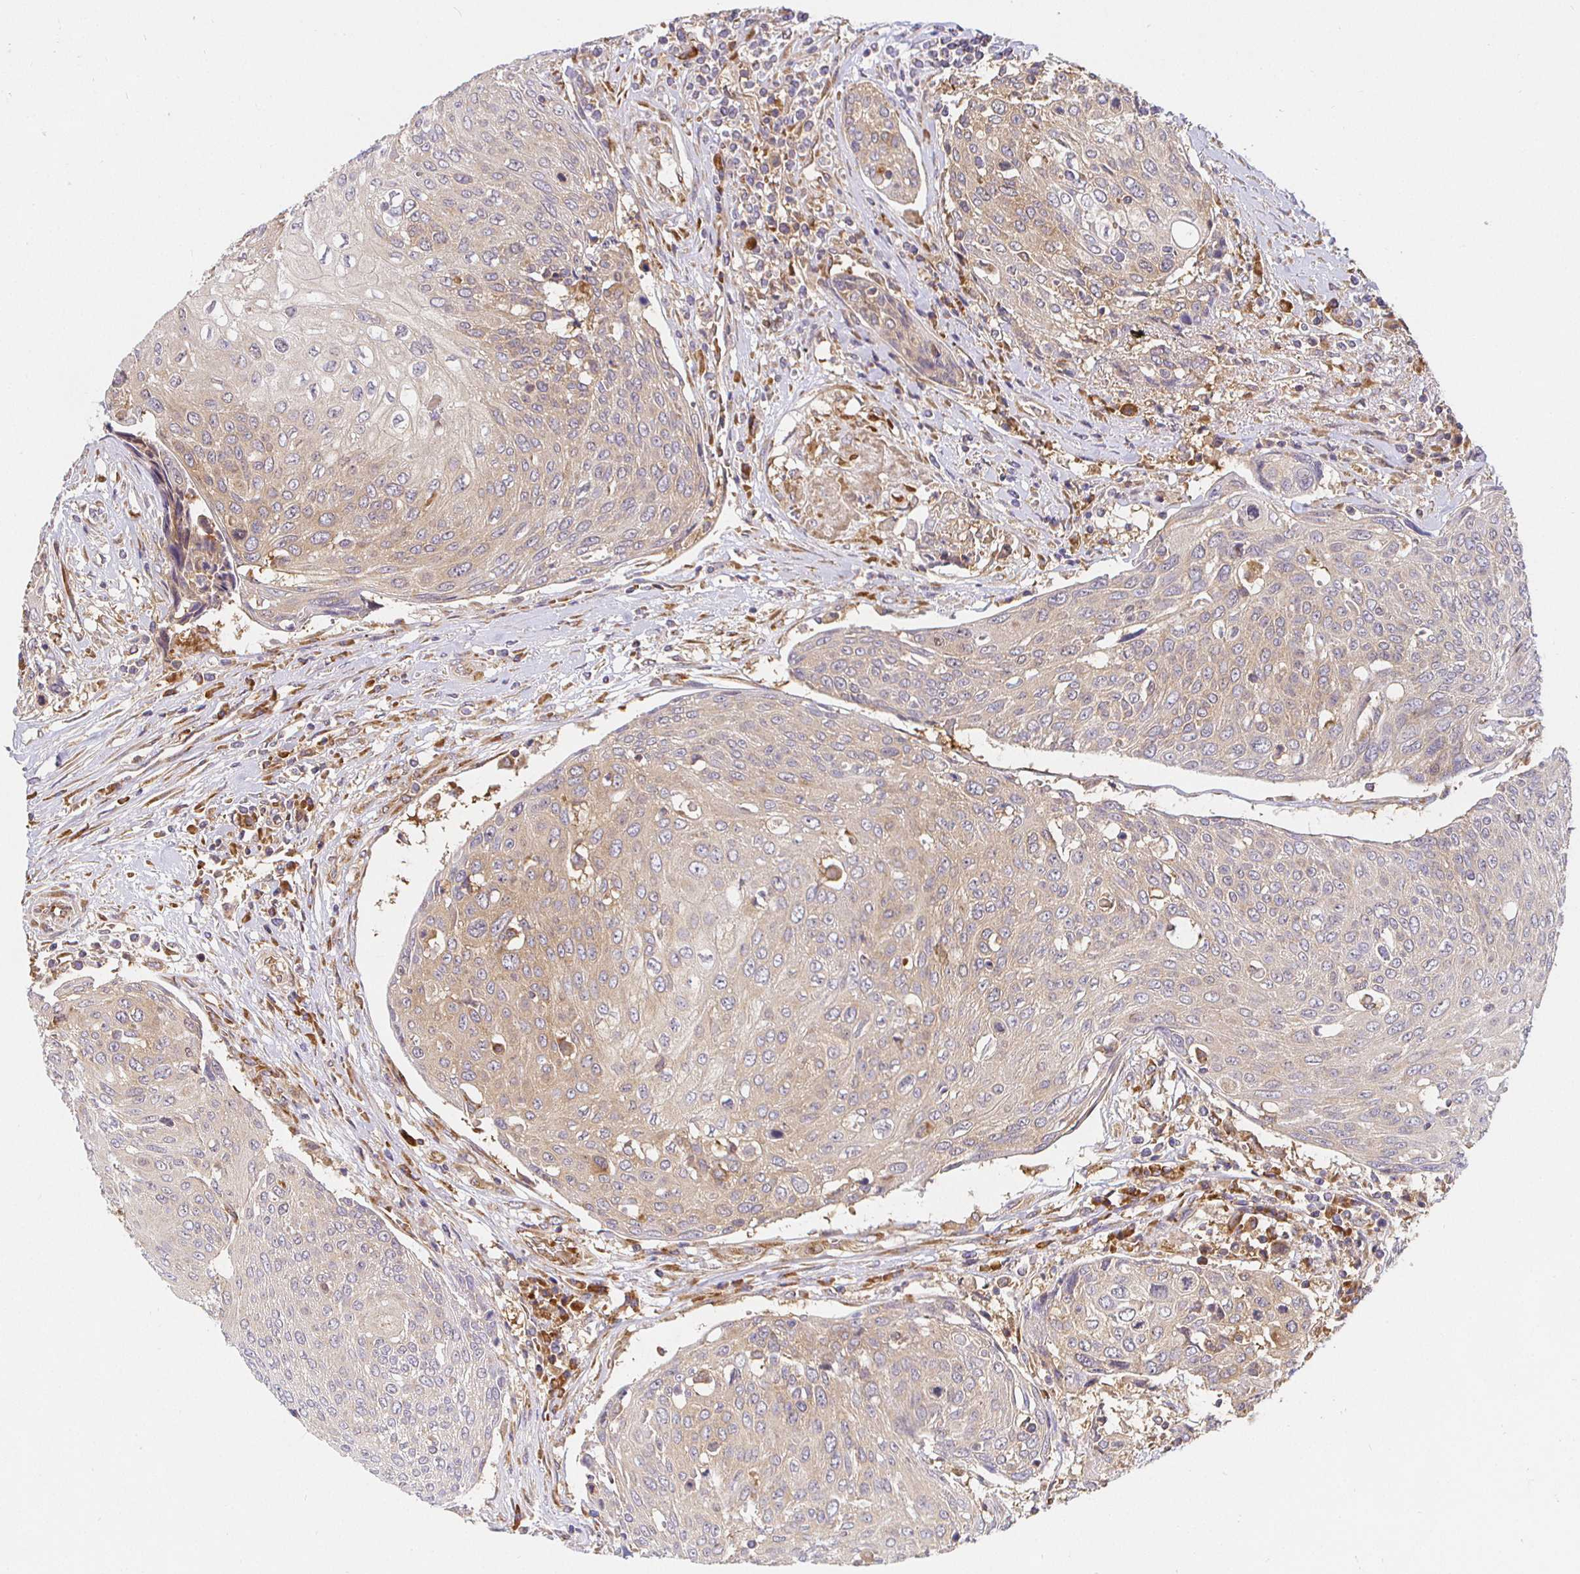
{"staining": {"intensity": "weak", "quantity": "25%-75%", "location": "cytoplasmic/membranous"}, "tissue": "urothelial cancer", "cell_type": "Tumor cells", "image_type": "cancer", "snomed": [{"axis": "morphology", "description": "Urothelial carcinoma, High grade"}, {"axis": "topography", "description": "Urinary bladder"}], "caption": "Brown immunohistochemical staining in urothelial carcinoma (high-grade) reveals weak cytoplasmic/membranous staining in about 25%-75% of tumor cells. (DAB (3,3'-diaminobenzidine) IHC, brown staining for protein, blue staining for nuclei).", "gene": "IRAK1", "patient": {"sex": "female", "age": 70}}